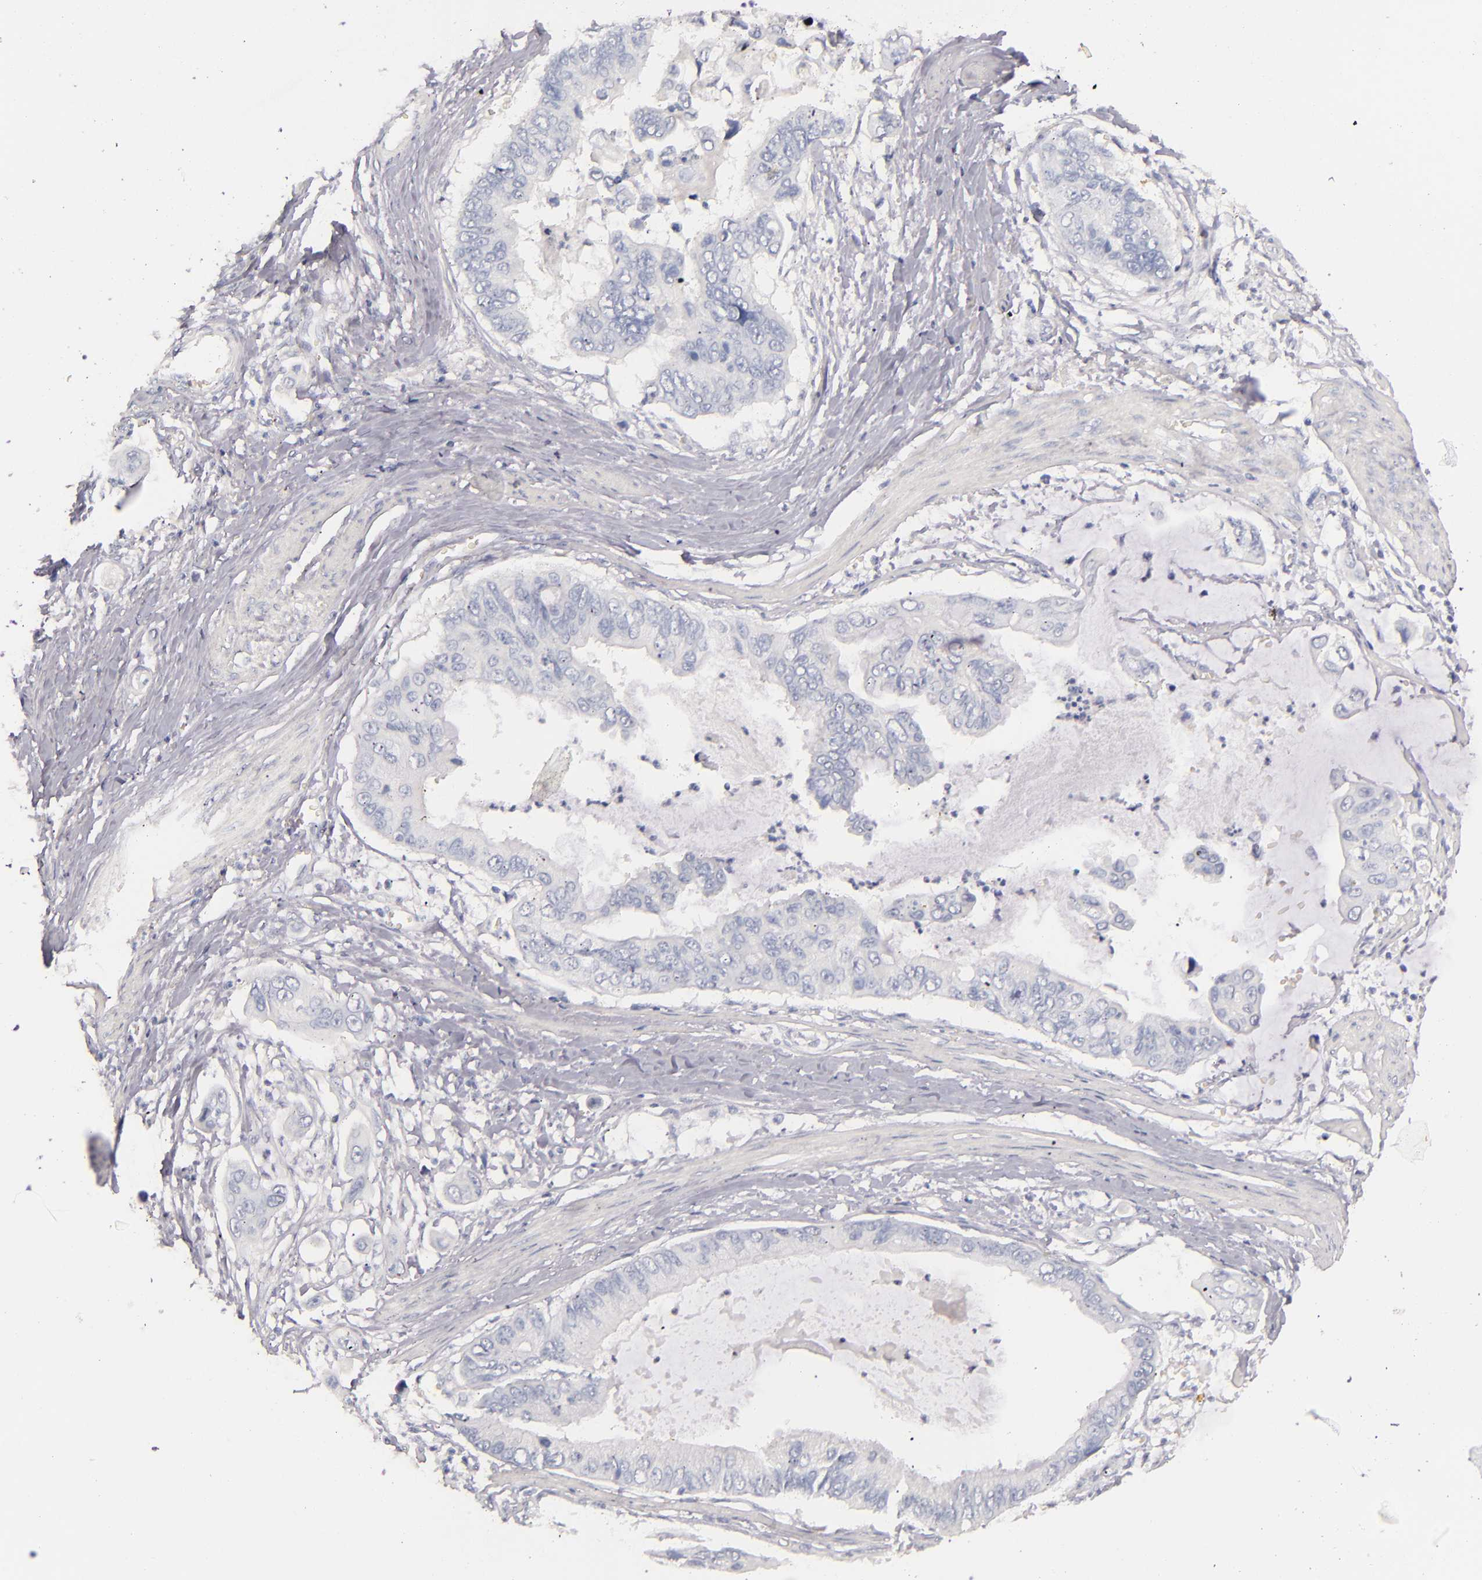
{"staining": {"intensity": "negative", "quantity": "none", "location": "none"}, "tissue": "stomach cancer", "cell_type": "Tumor cells", "image_type": "cancer", "snomed": [{"axis": "morphology", "description": "Adenocarcinoma, NOS"}, {"axis": "topography", "description": "Stomach, upper"}], "caption": "Immunohistochemical staining of human stomach cancer (adenocarcinoma) demonstrates no significant expression in tumor cells. Brightfield microscopy of immunohistochemistry (IHC) stained with DAB (3,3'-diaminobenzidine) (brown) and hematoxylin (blue), captured at high magnification.", "gene": "FABP1", "patient": {"sex": "male", "age": 80}}